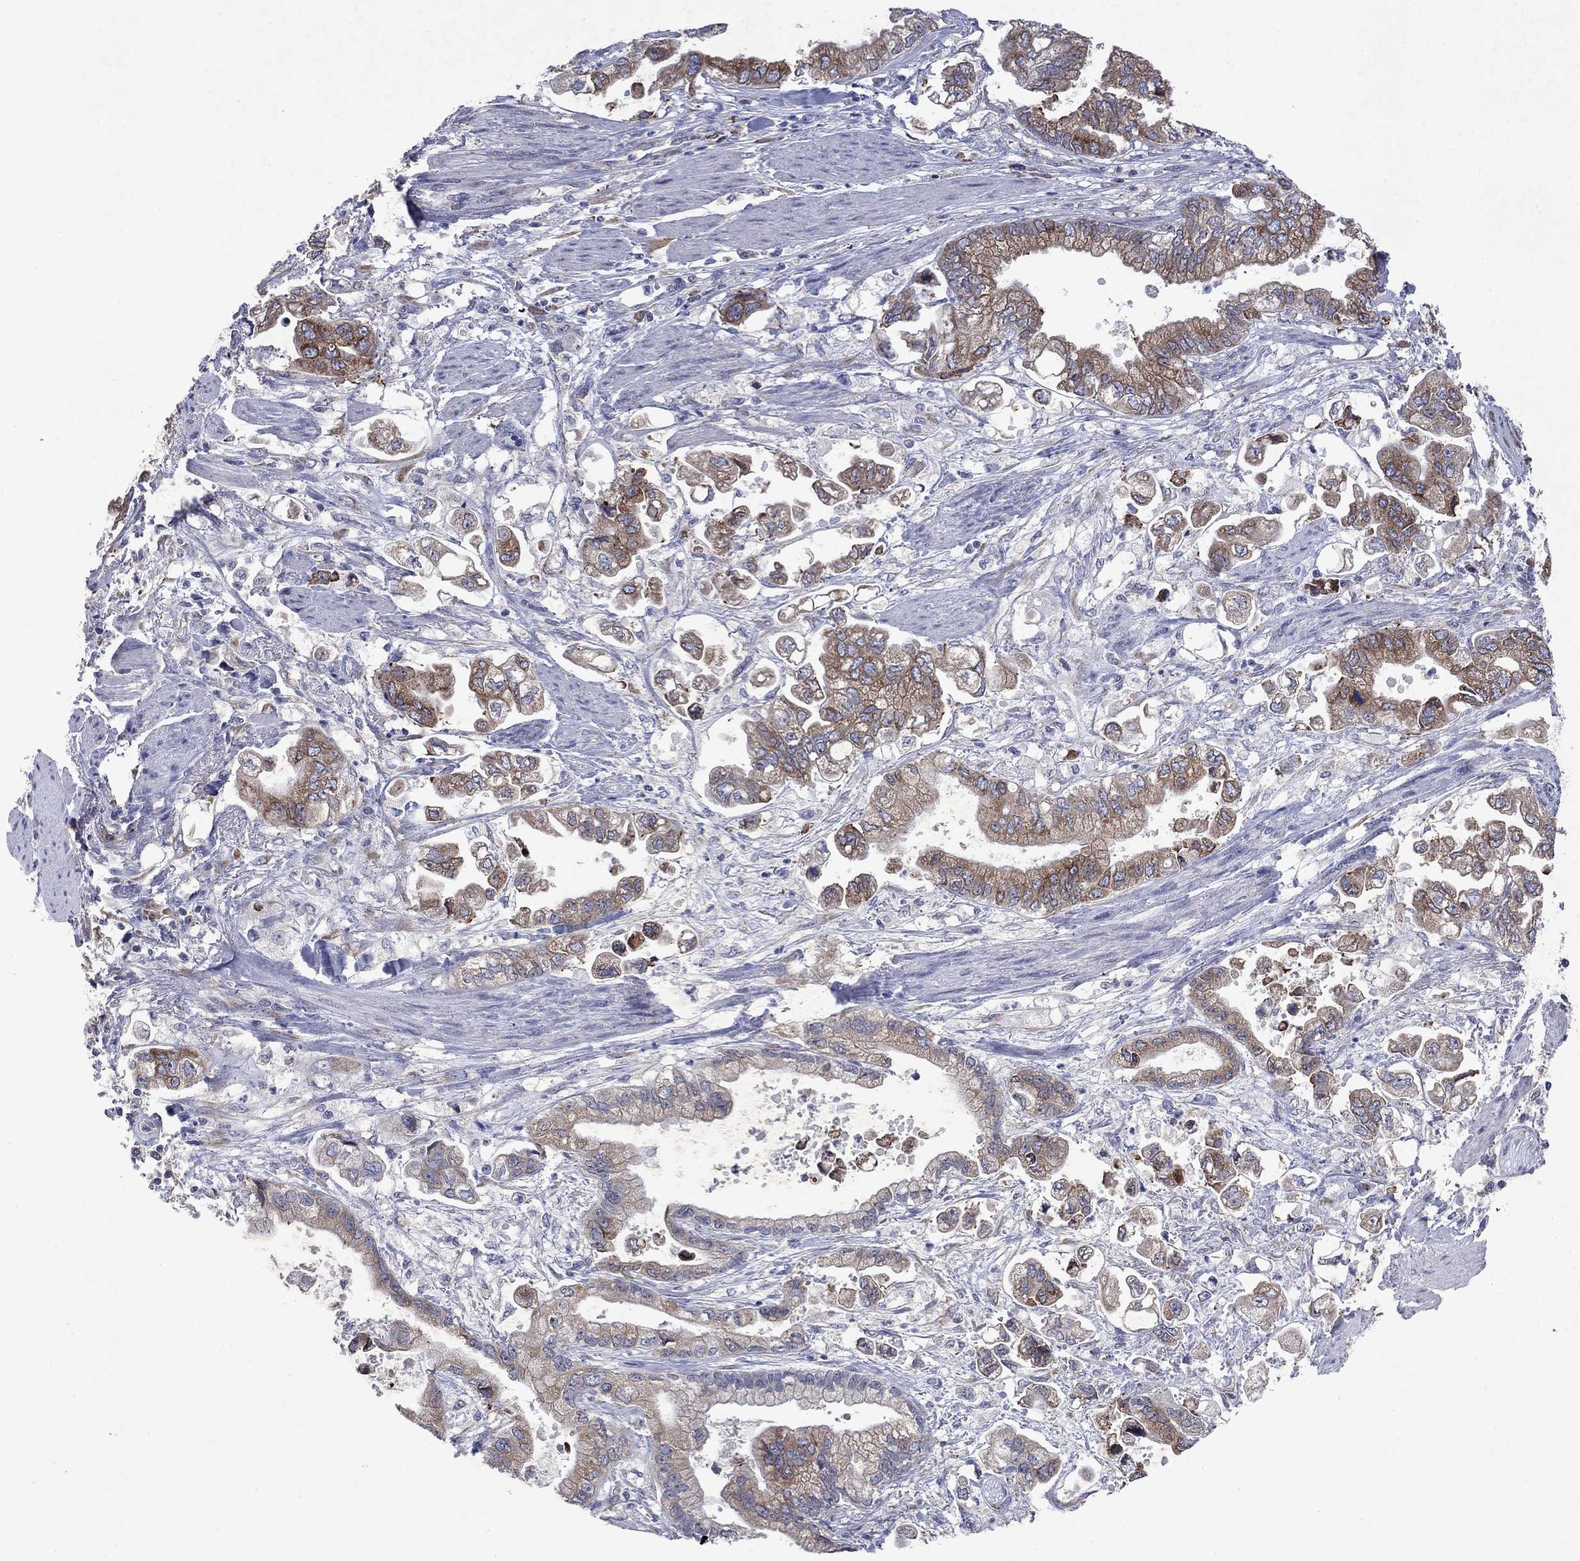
{"staining": {"intensity": "moderate", "quantity": "25%-75%", "location": "cytoplasmic/membranous"}, "tissue": "stomach cancer", "cell_type": "Tumor cells", "image_type": "cancer", "snomed": [{"axis": "morphology", "description": "Normal tissue, NOS"}, {"axis": "morphology", "description": "Adenocarcinoma, NOS"}, {"axis": "topography", "description": "Stomach"}], "caption": "Immunohistochemical staining of stomach cancer reveals moderate cytoplasmic/membranous protein positivity in about 25%-75% of tumor cells.", "gene": "TMEM97", "patient": {"sex": "male", "age": 62}}